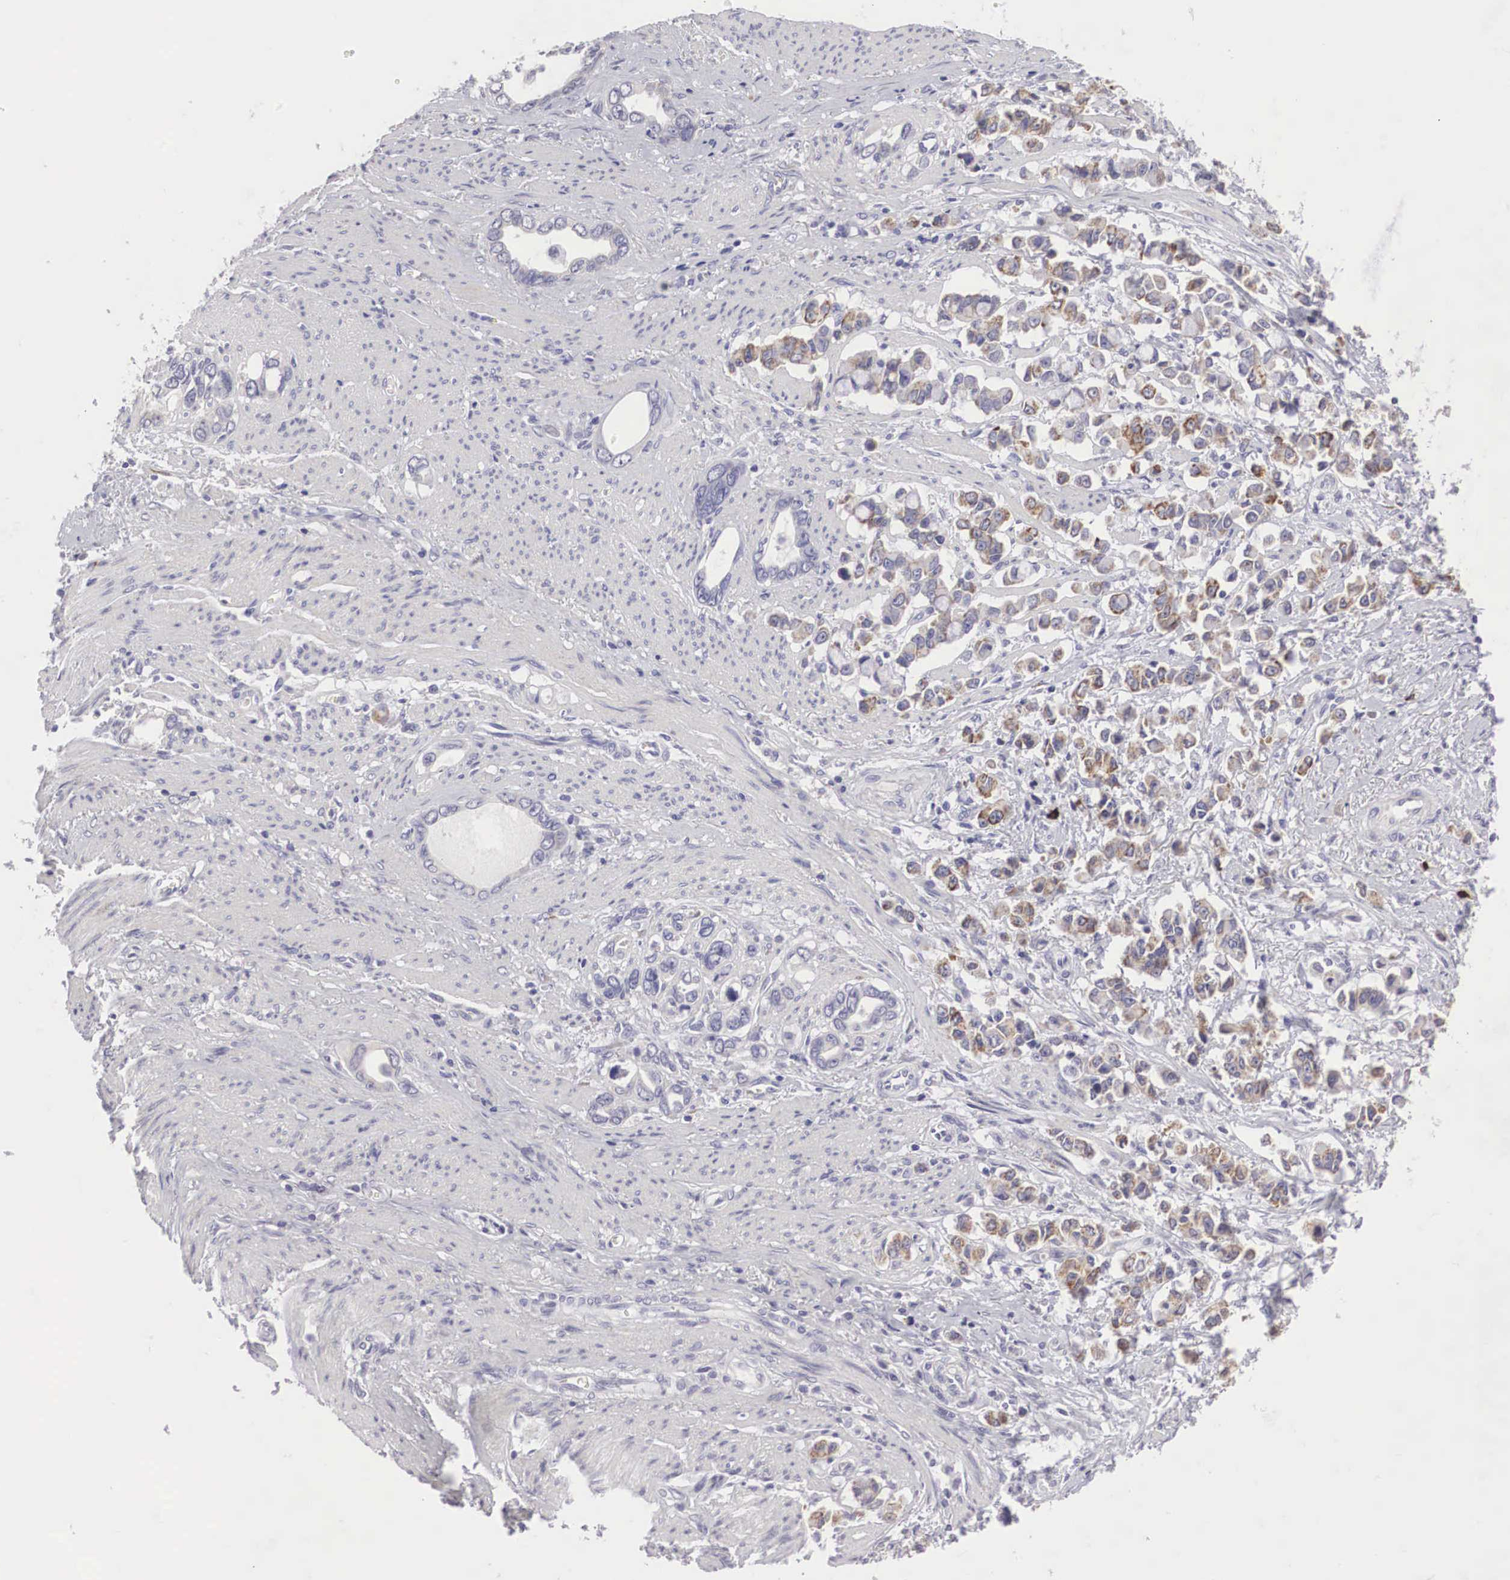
{"staining": {"intensity": "weak", "quantity": "25%-75%", "location": "cytoplasmic/membranous"}, "tissue": "stomach cancer", "cell_type": "Tumor cells", "image_type": "cancer", "snomed": [{"axis": "morphology", "description": "Adenocarcinoma, NOS"}, {"axis": "topography", "description": "Stomach"}], "caption": "An image of human stomach cancer stained for a protein reveals weak cytoplasmic/membranous brown staining in tumor cells.", "gene": "ARMCX3", "patient": {"sex": "male", "age": 78}}